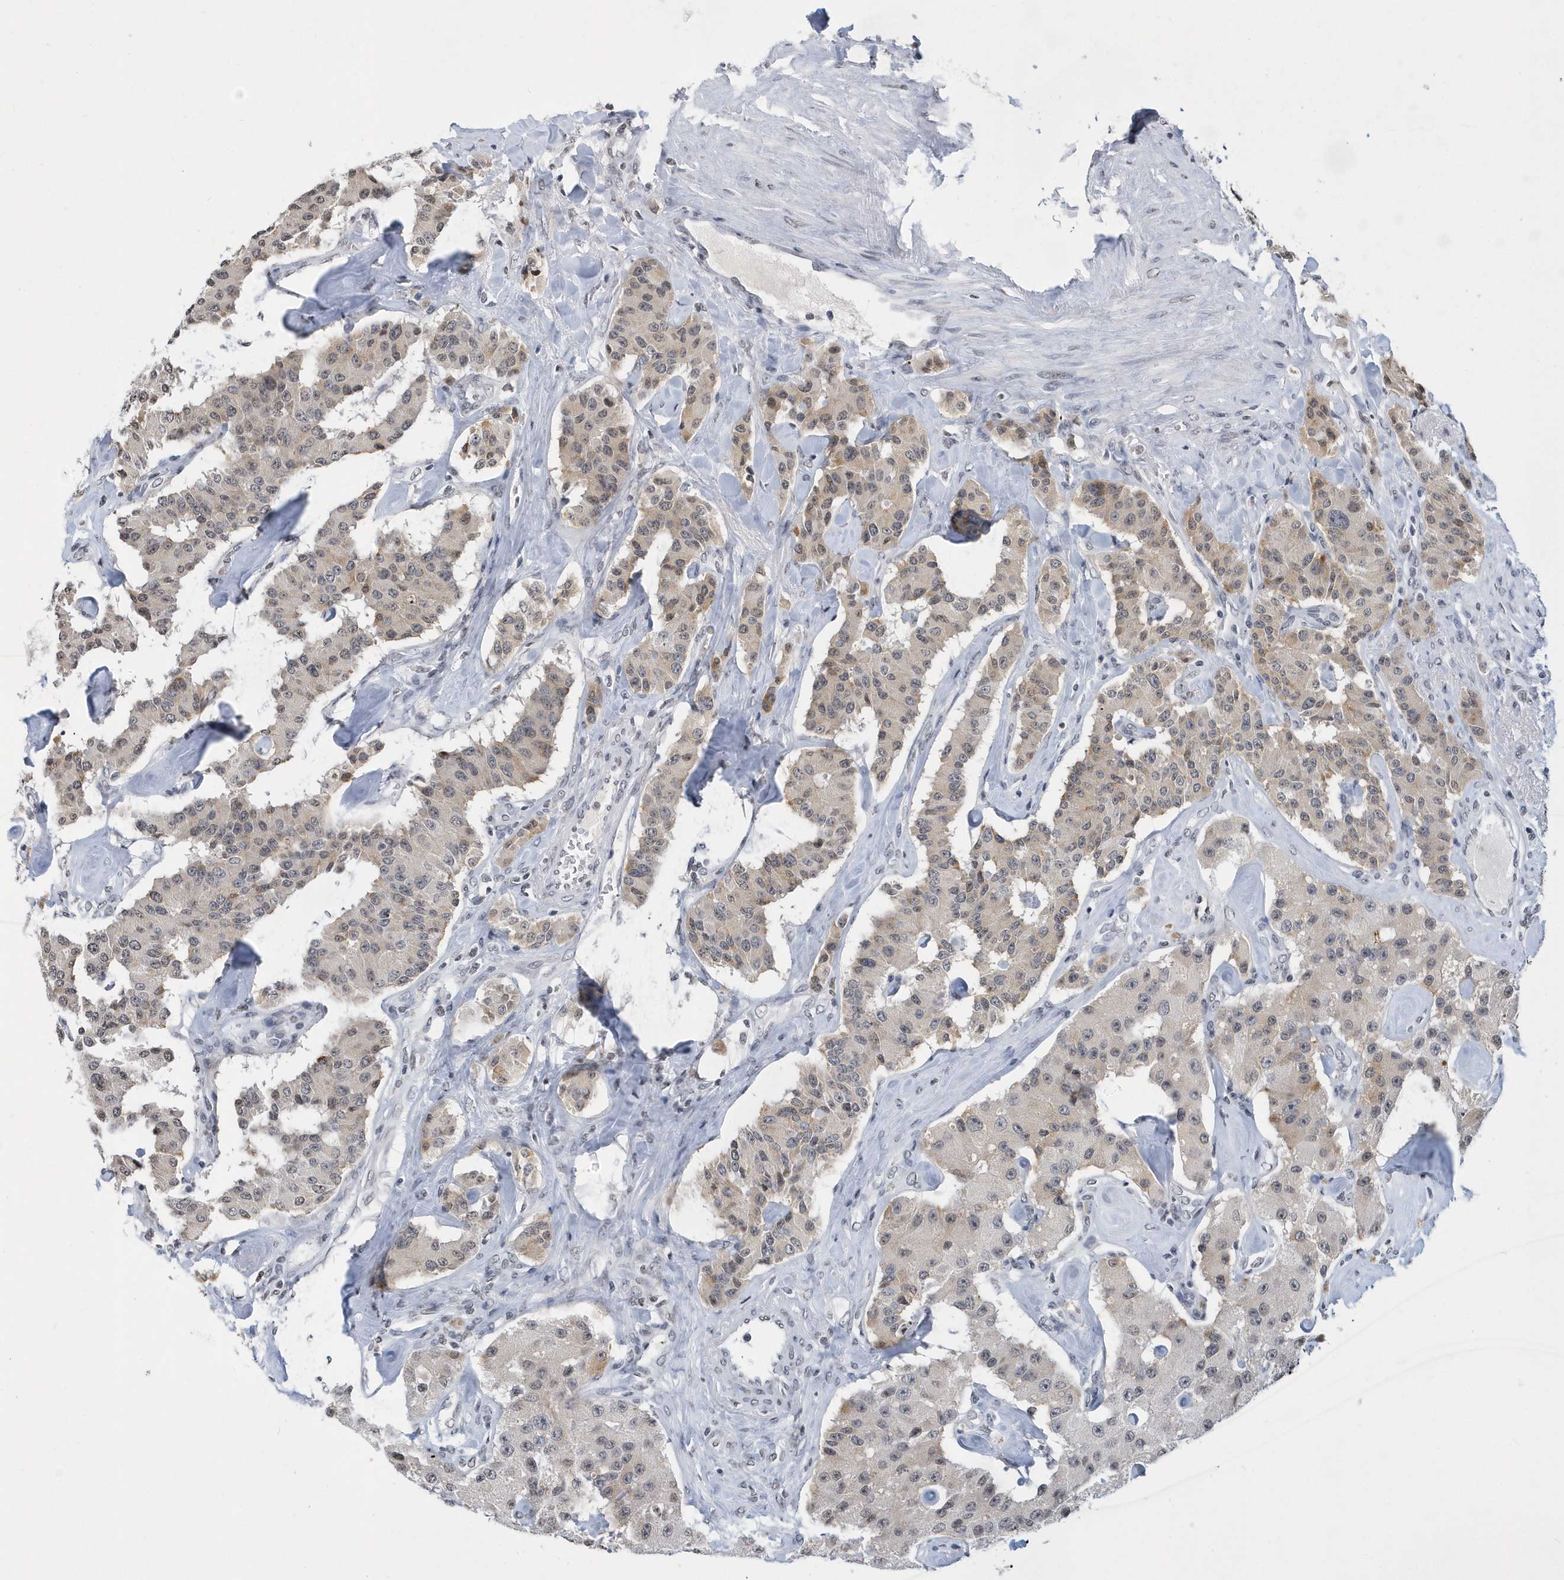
{"staining": {"intensity": "weak", "quantity": "<25%", "location": "cytoplasmic/membranous"}, "tissue": "carcinoid", "cell_type": "Tumor cells", "image_type": "cancer", "snomed": [{"axis": "morphology", "description": "Carcinoid, malignant, NOS"}, {"axis": "topography", "description": "Pancreas"}], "caption": "Immunohistochemistry (IHC) of carcinoid (malignant) exhibits no positivity in tumor cells. (Immunohistochemistry, brightfield microscopy, high magnification).", "gene": "VWA5B2", "patient": {"sex": "male", "age": 41}}